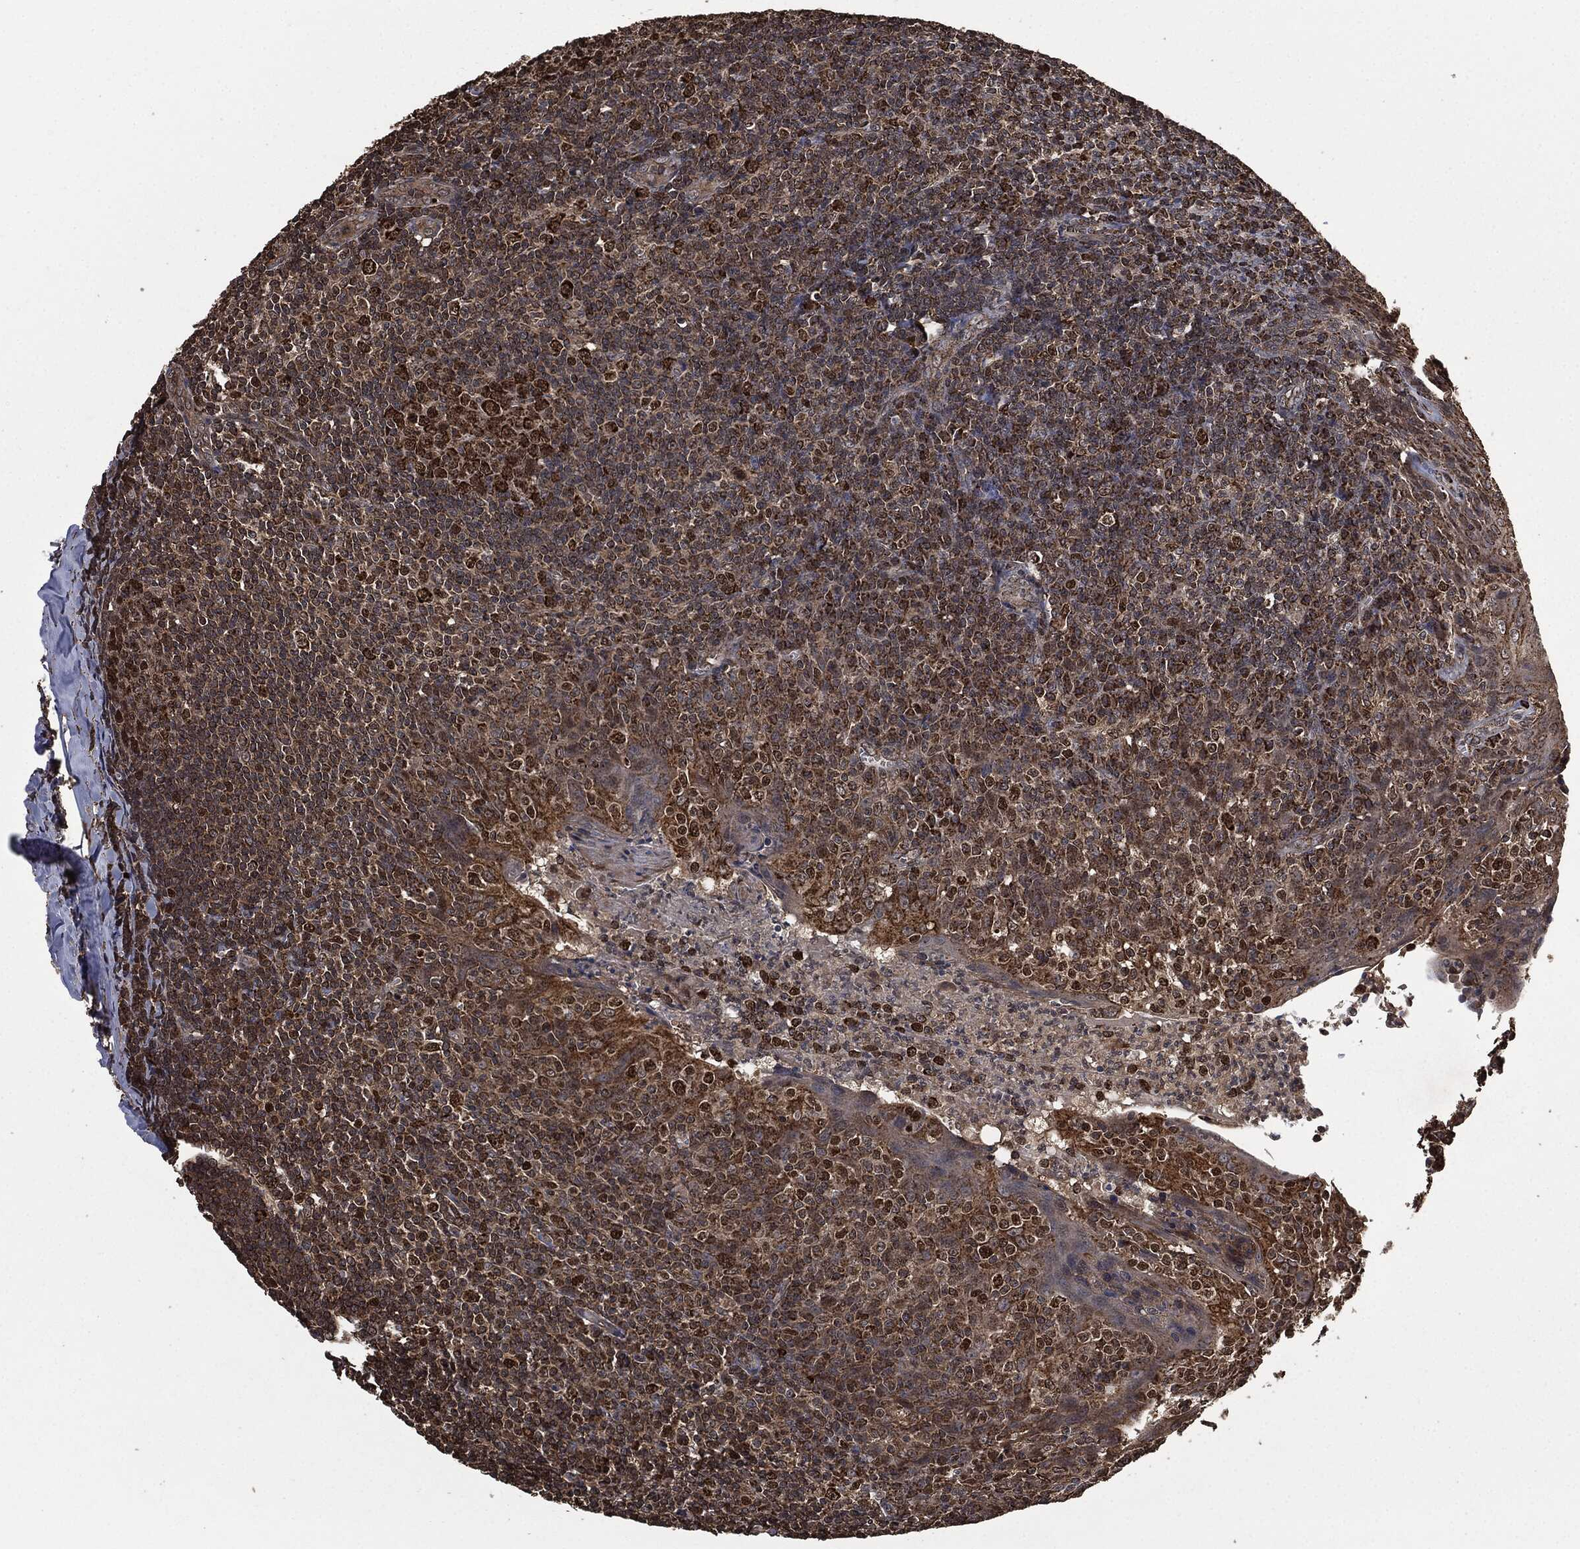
{"staining": {"intensity": "strong", "quantity": ">75%", "location": "cytoplasmic/membranous"}, "tissue": "tonsil", "cell_type": "Germinal center cells", "image_type": "normal", "snomed": [{"axis": "morphology", "description": "Normal tissue, NOS"}, {"axis": "topography", "description": "Tonsil"}], "caption": "Immunohistochemical staining of normal human tonsil displays high levels of strong cytoplasmic/membranous staining in approximately >75% of germinal center cells. Using DAB (3,3'-diaminobenzidine) (brown) and hematoxylin (blue) stains, captured at high magnification using brightfield microscopy.", "gene": "LIG3", "patient": {"sex": "male", "age": 20}}